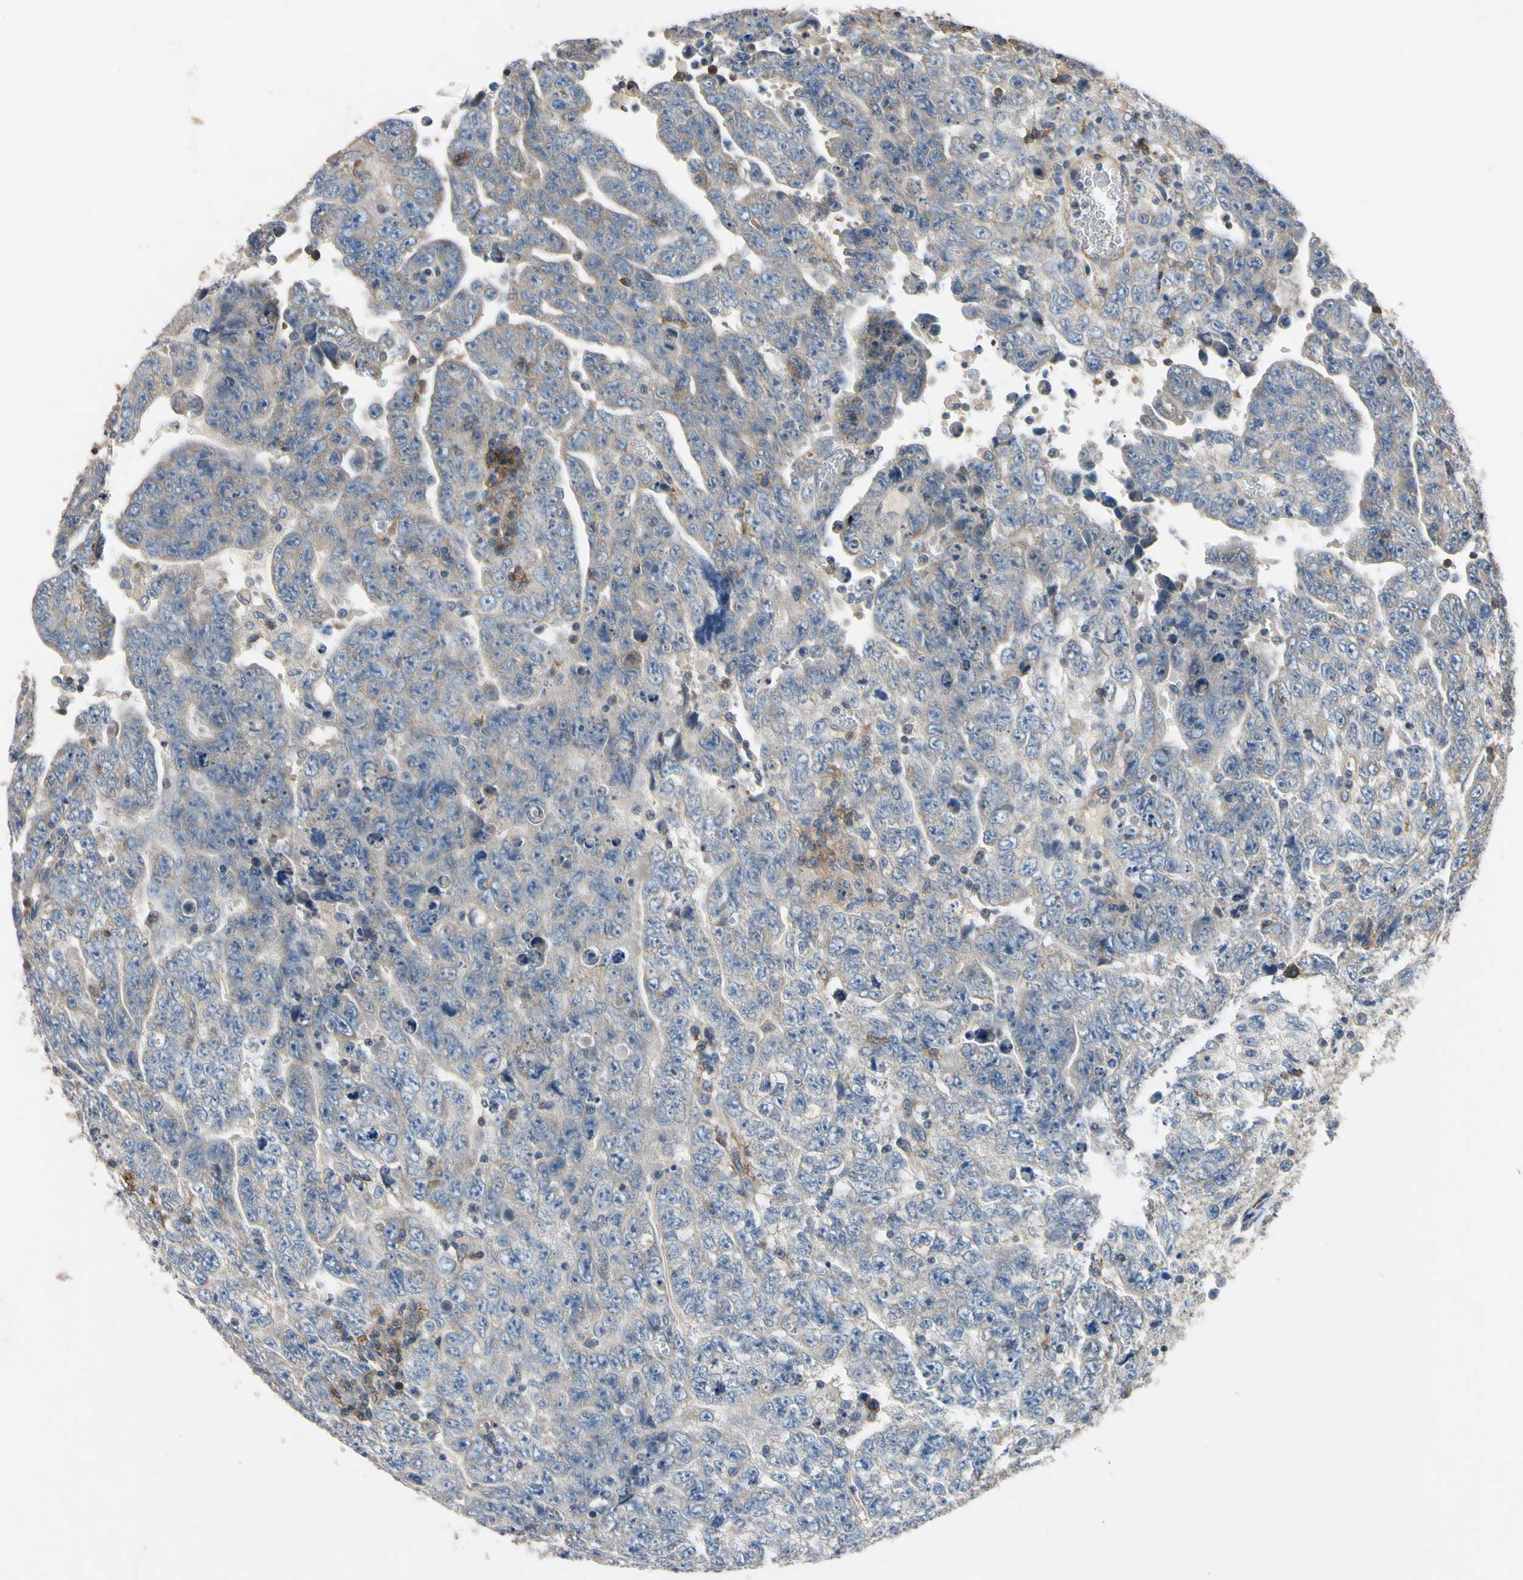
{"staining": {"intensity": "weak", "quantity": "<25%", "location": "cytoplasmic/membranous"}, "tissue": "testis cancer", "cell_type": "Tumor cells", "image_type": "cancer", "snomed": [{"axis": "morphology", "description": "Carcinoma, Embryonal, NOS"}, {"axis": "topography", "description": "Testis"}], "caption": "Tumor cells are negative for brown protein staining in testis embryonal carcinoma.", "gene": "PNKD", "patient": {"sex": "male", "age": 28}}